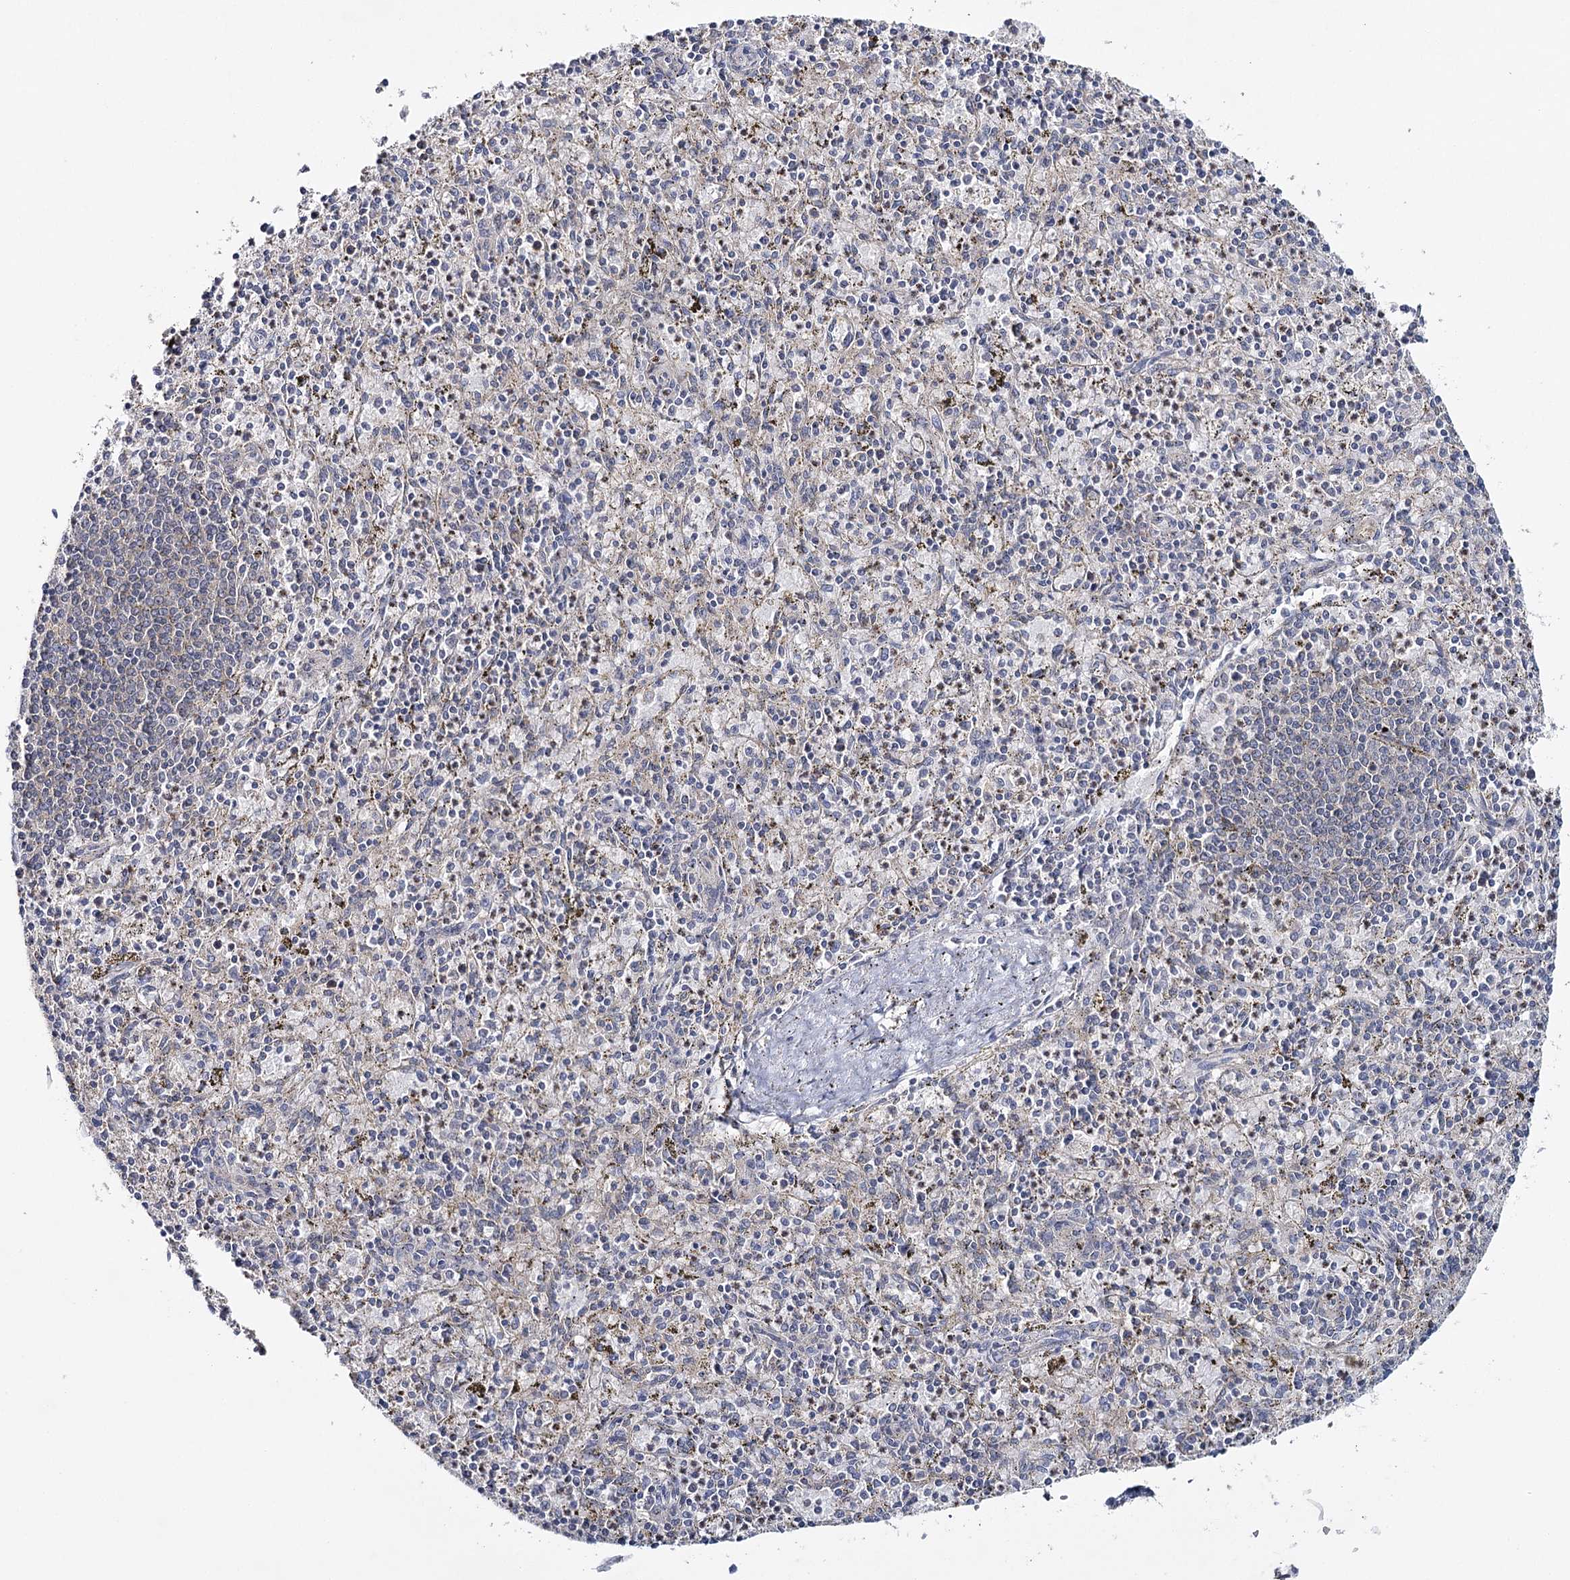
{"staining": {"intensity": "weak", "quantity": "<25%", "location": "cytoplasmic/membranous"}, "tissue": "spleen", "cell_type": "Cells in red pulp", "image_type": "normal", "snomed": [{"axis": "morphology", "description": "Normal tissue, NOS"}, {"axis": "topography", "description": "Spleen"}], "caption": "Human spleen stained for a protein using IHC demonstrates no positivity in cells in red pulp.", "gene": "ZC3H8", "patient": {"sex": "male", "age": 72}}